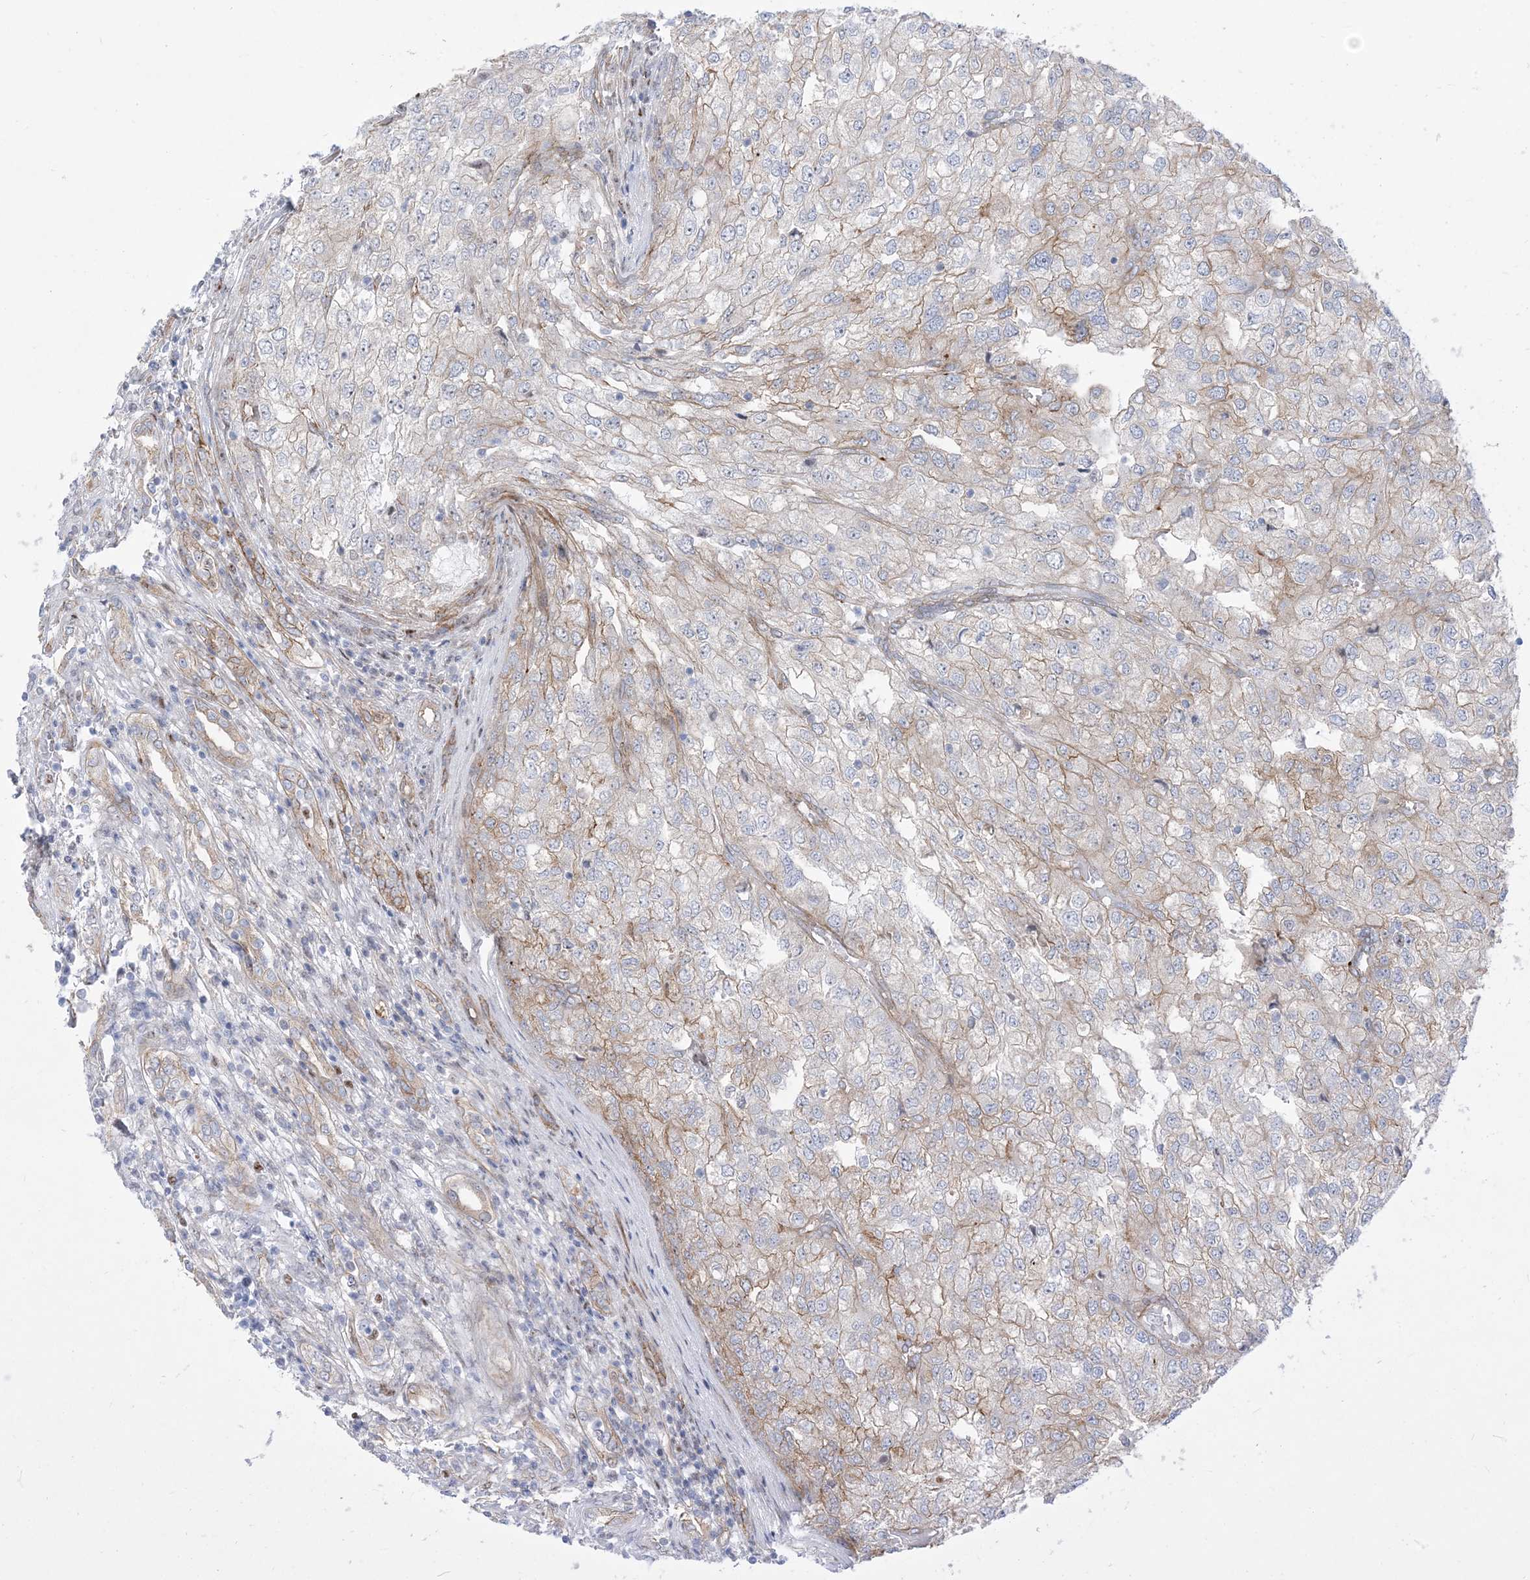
{"staining": {"intensity": "weak", "quantity": "25%-75%", "location": "cytoplasmic/membranous"}, "tissue": "renal cancer", "cell_type": "Tumor cells", "image_type": "cancer", "snomed": [{"axis": "morphology", "description": "Adenocarcinoma, NOS"}, {"axis": "topography", "description": "Kidney"}], "caption": "There is low levels of weak cytoplasmic/membranous positivity in tumor cells of renal cancer (adenocarcinoma), as demonstrated by immunohistochemical staining (brown color).", "gene": "MARS2", "patient": {"sex": "female", "age": 54}}